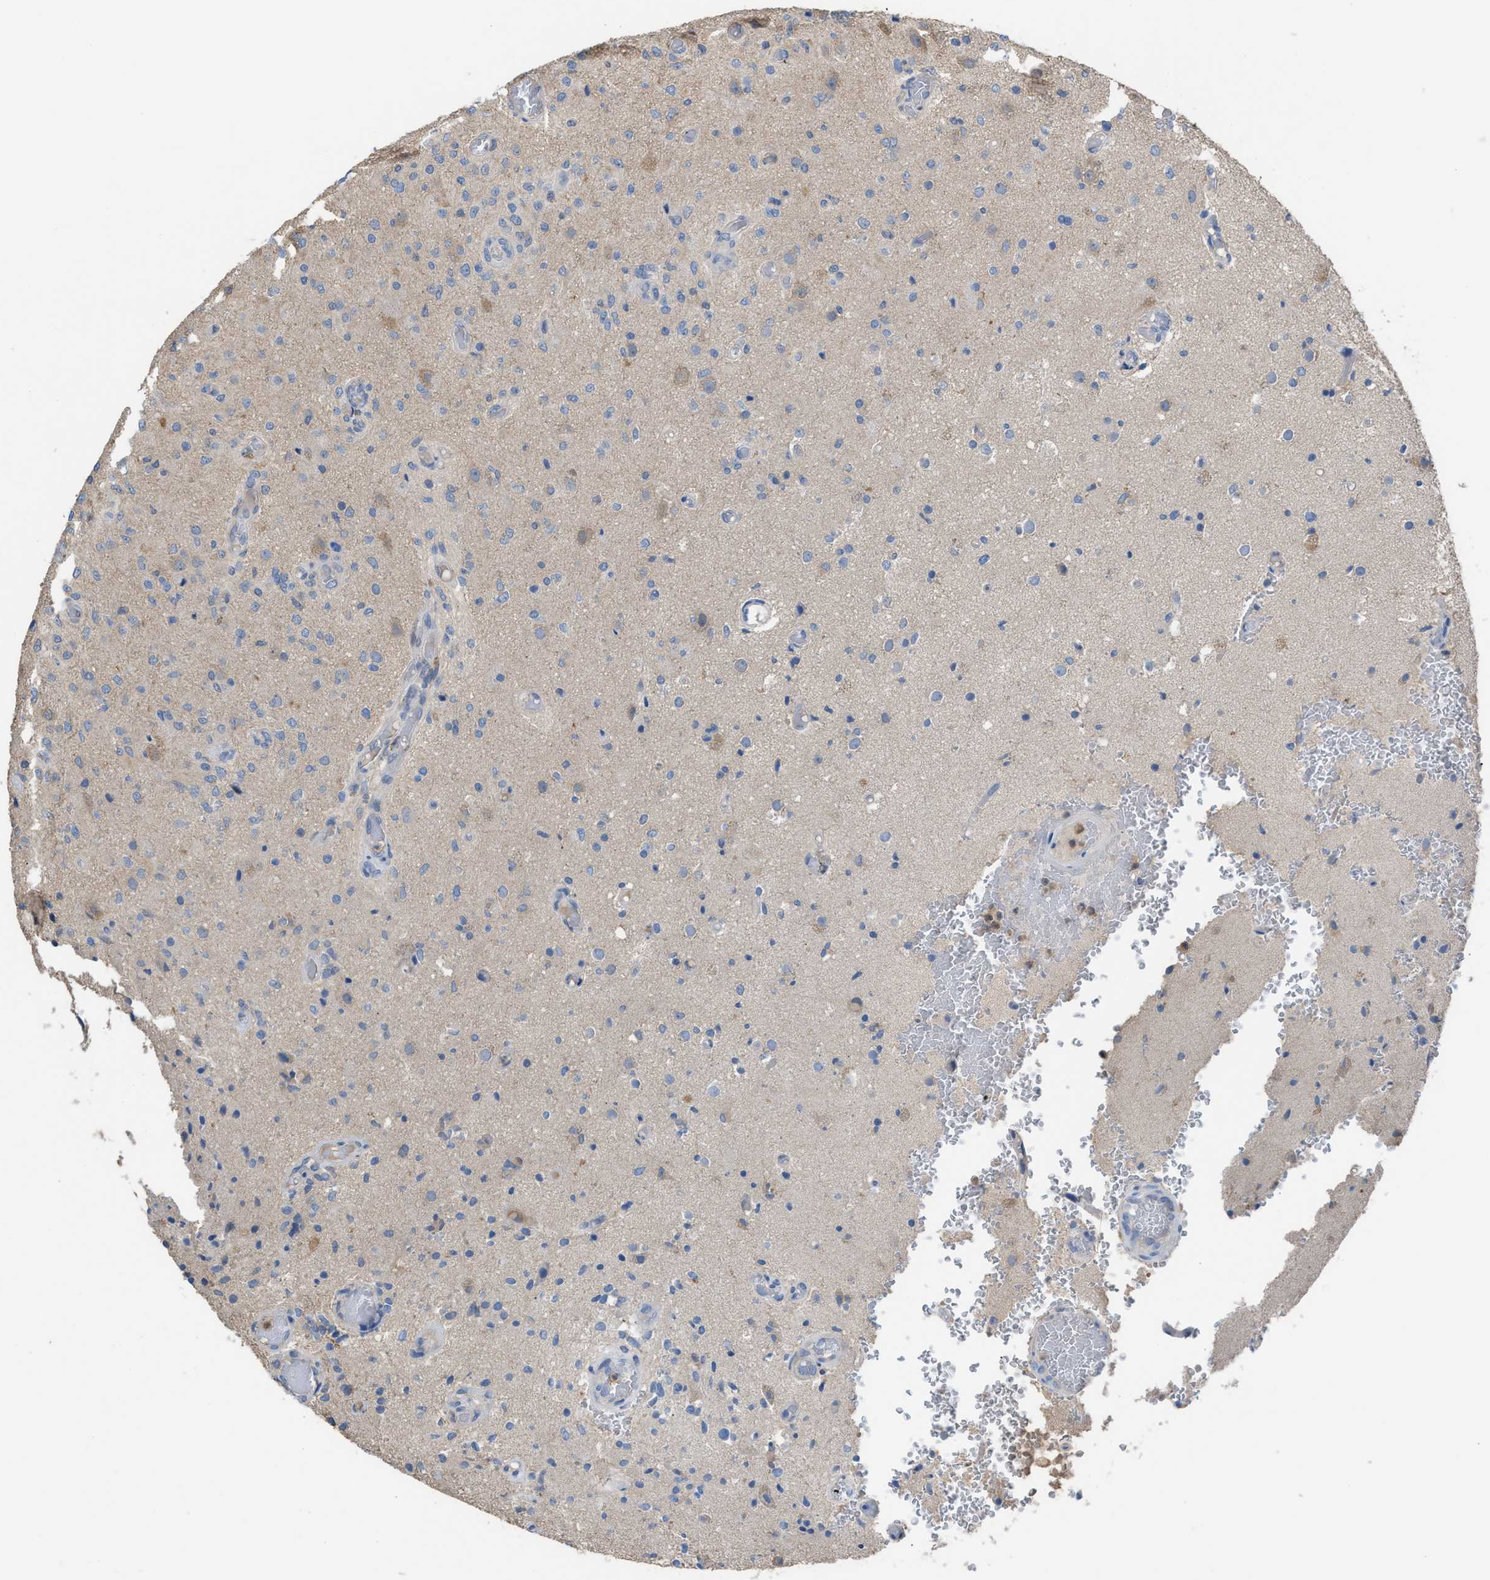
{"staining": {"intensity": "weak", "quantity": "<25%", "location": "cytoplasmic/membranous"}, "tissue": "glioma", "cell_type": "Tumor cells", "image_type": "cancer", "snomed": [{"axis": "morphology", "description": "Normal tissue, NOS"}, {"axis": "morphology", "description": "Glioma, malignant, High grade"}, {"axis": "topography", "description": "Cerebral cortex"}], "caption": "This micrograph is of glioma stained with immunohistochemistry (IHC) to label a protein in brown with the nuclei are counter-stained blue. There is no staining in tumor cells. (DAB immunohistochemistry with hematoxylin counter stain).", "gene": "NQO2", "patient": {"sex": "male", "age": 77}}